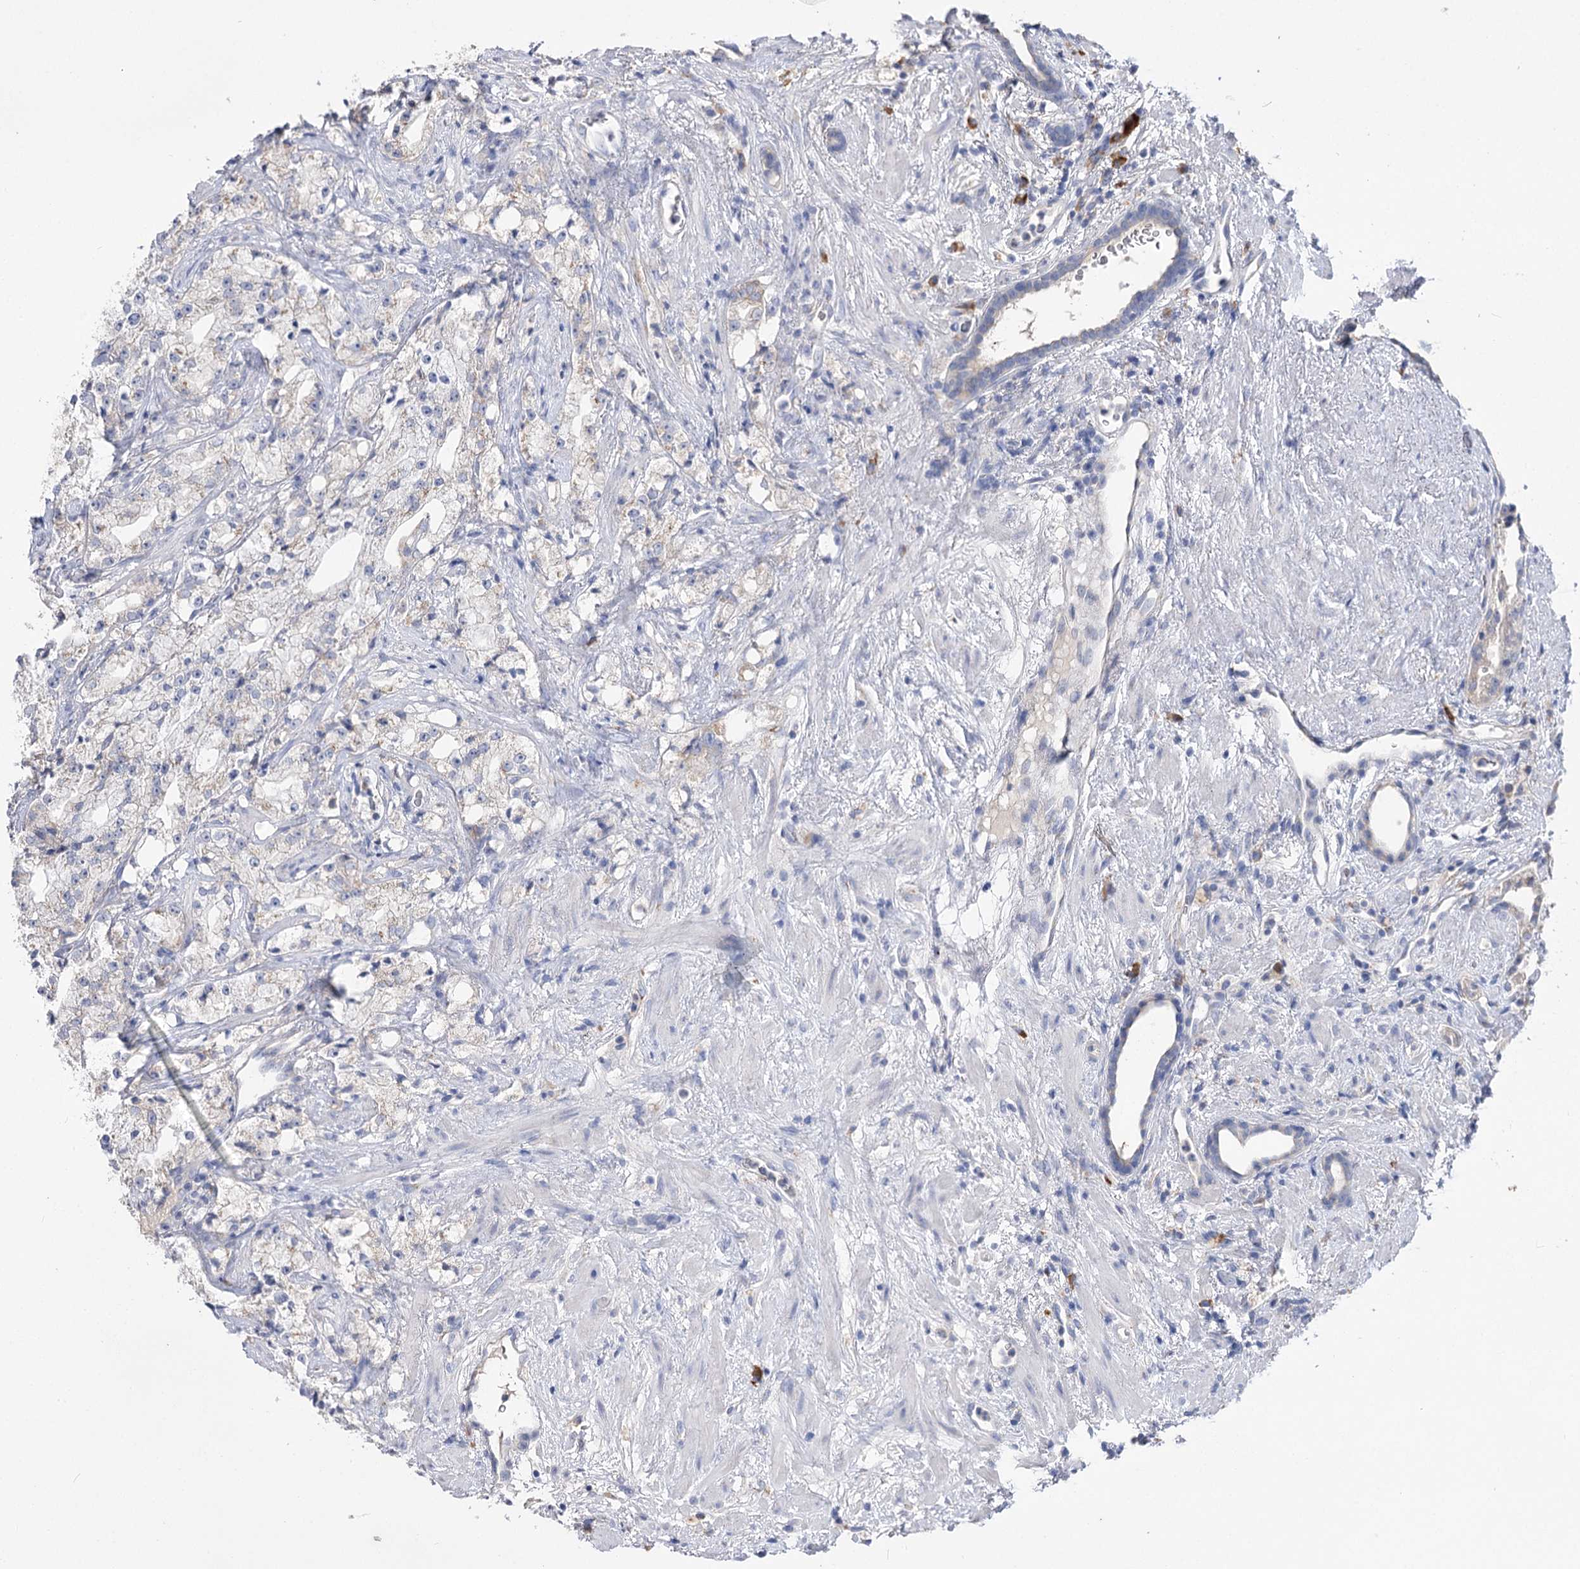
{"staining": {"intensity": "negative", "quantity": "none", "location": "none"}, "tissue": "prostate cancer", "cell_type": "Tumor cells", "image_type": "cancer", "snomed": [{"axis": "morphology", "description": "Adenocarcinoma, High grade"}, {"axis": "topography", "description": "Prostate"}], "caption": "Human adenocarcinoma (high-grade) (prostate) stained for a protein using immunohistochemistry shows no expression in tumor cells.", "gene": "IL1RAP", "patient": {"sex": "male", "age": 64}}